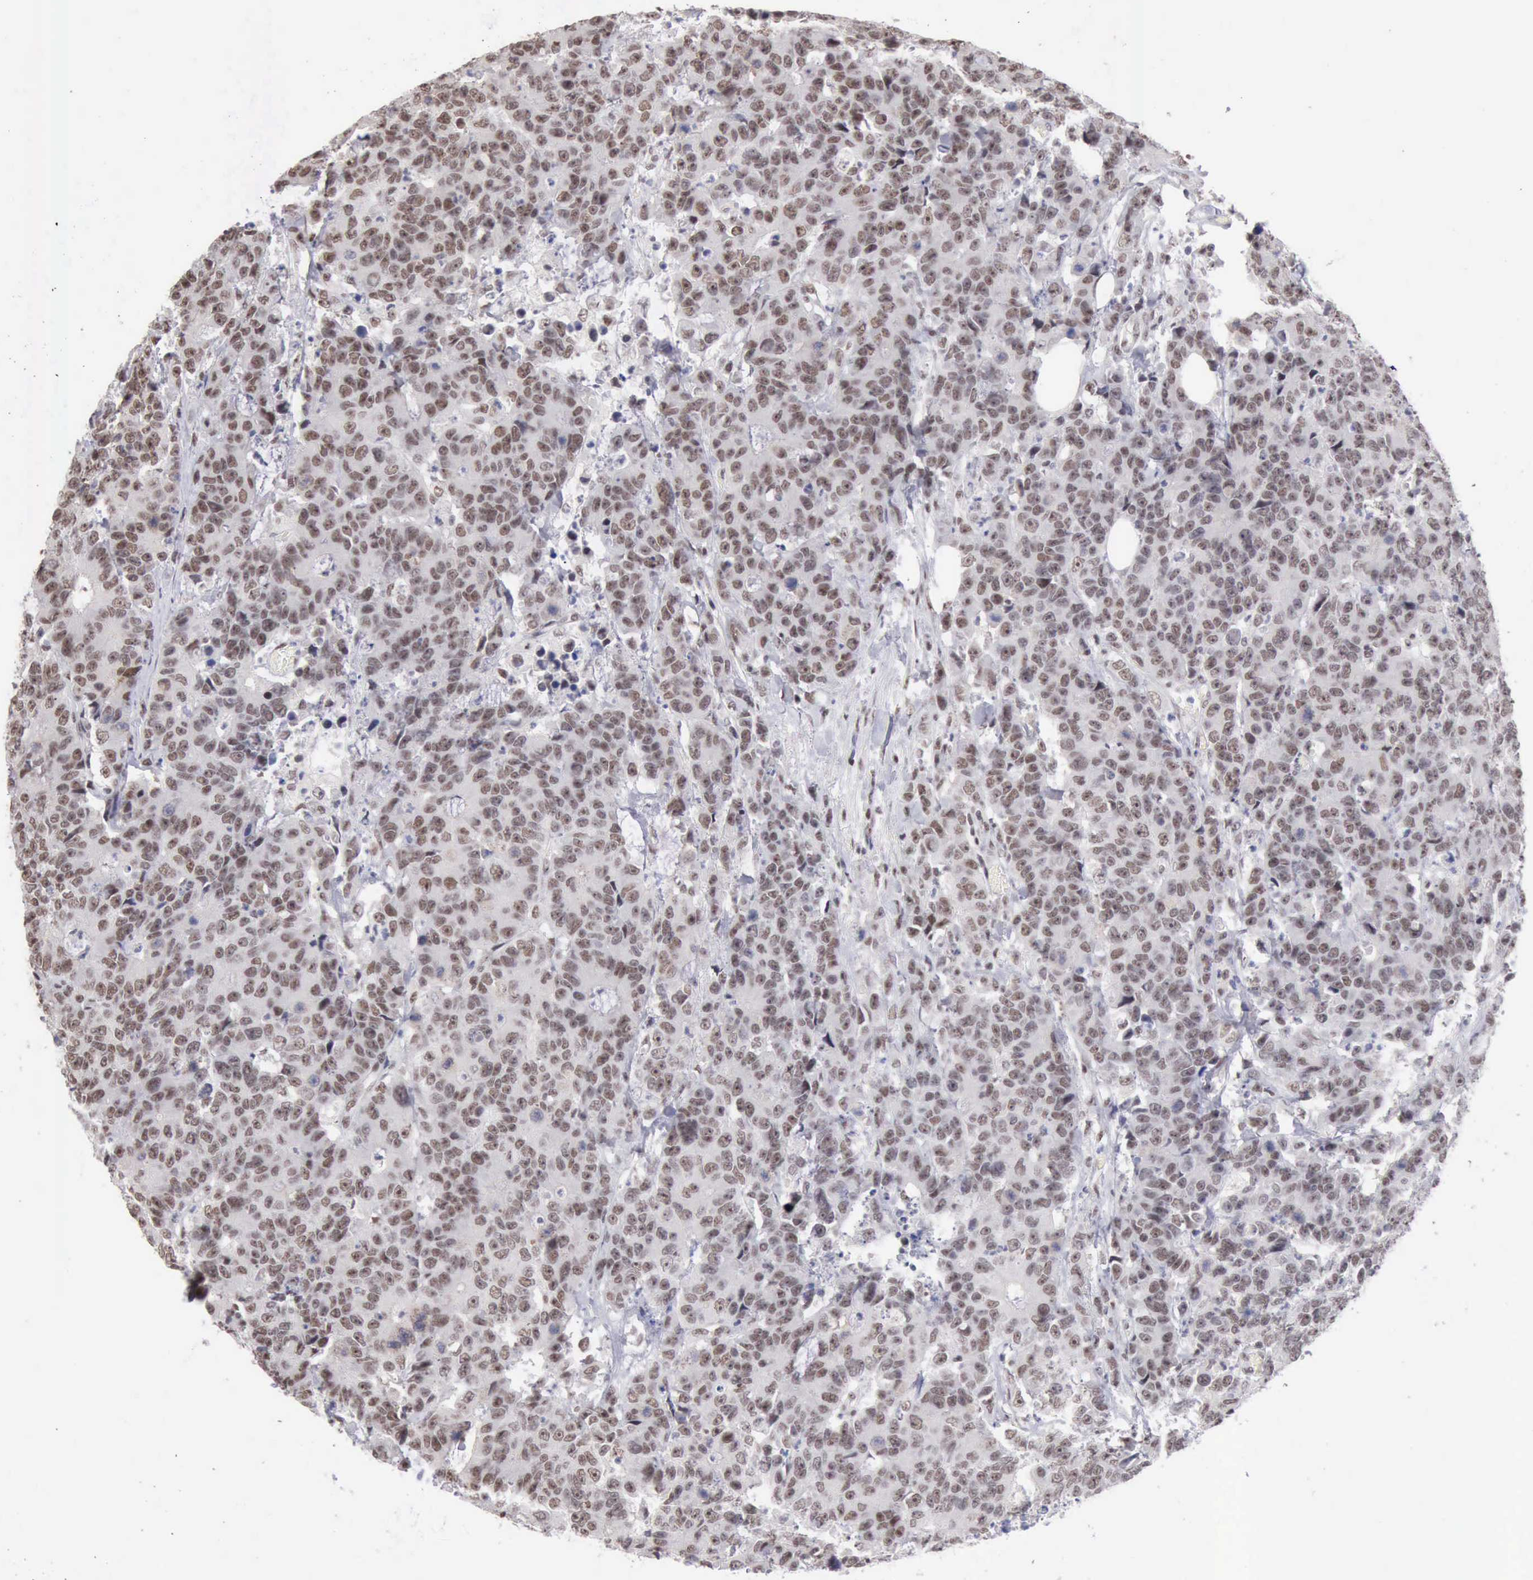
{"staining": {"intensity": "moderate", "quantity": ">75%", "location": "nuclear"}, "tissue": "colorectal cancer", "cell_type": "Tumor cells", "image_type": "cancer", "snomed": [{"axis": "morphology", "description": "Adenocarcinoma, NOS"}, {"axis": "topography", "description": "Colon"}], "caption": "Immunohistochemistry histopathology image of neoplastic tissue: human colorectal cancer (adenocarcinoma) stained using immunohistochemistry demonstrates medium levels of moderate protein expression localized specifically in the nuclear of tumor cells, appearing as a nuclear brown color.", "gene": "TAF1", "patient": {"sex": "female", "age": 86}}